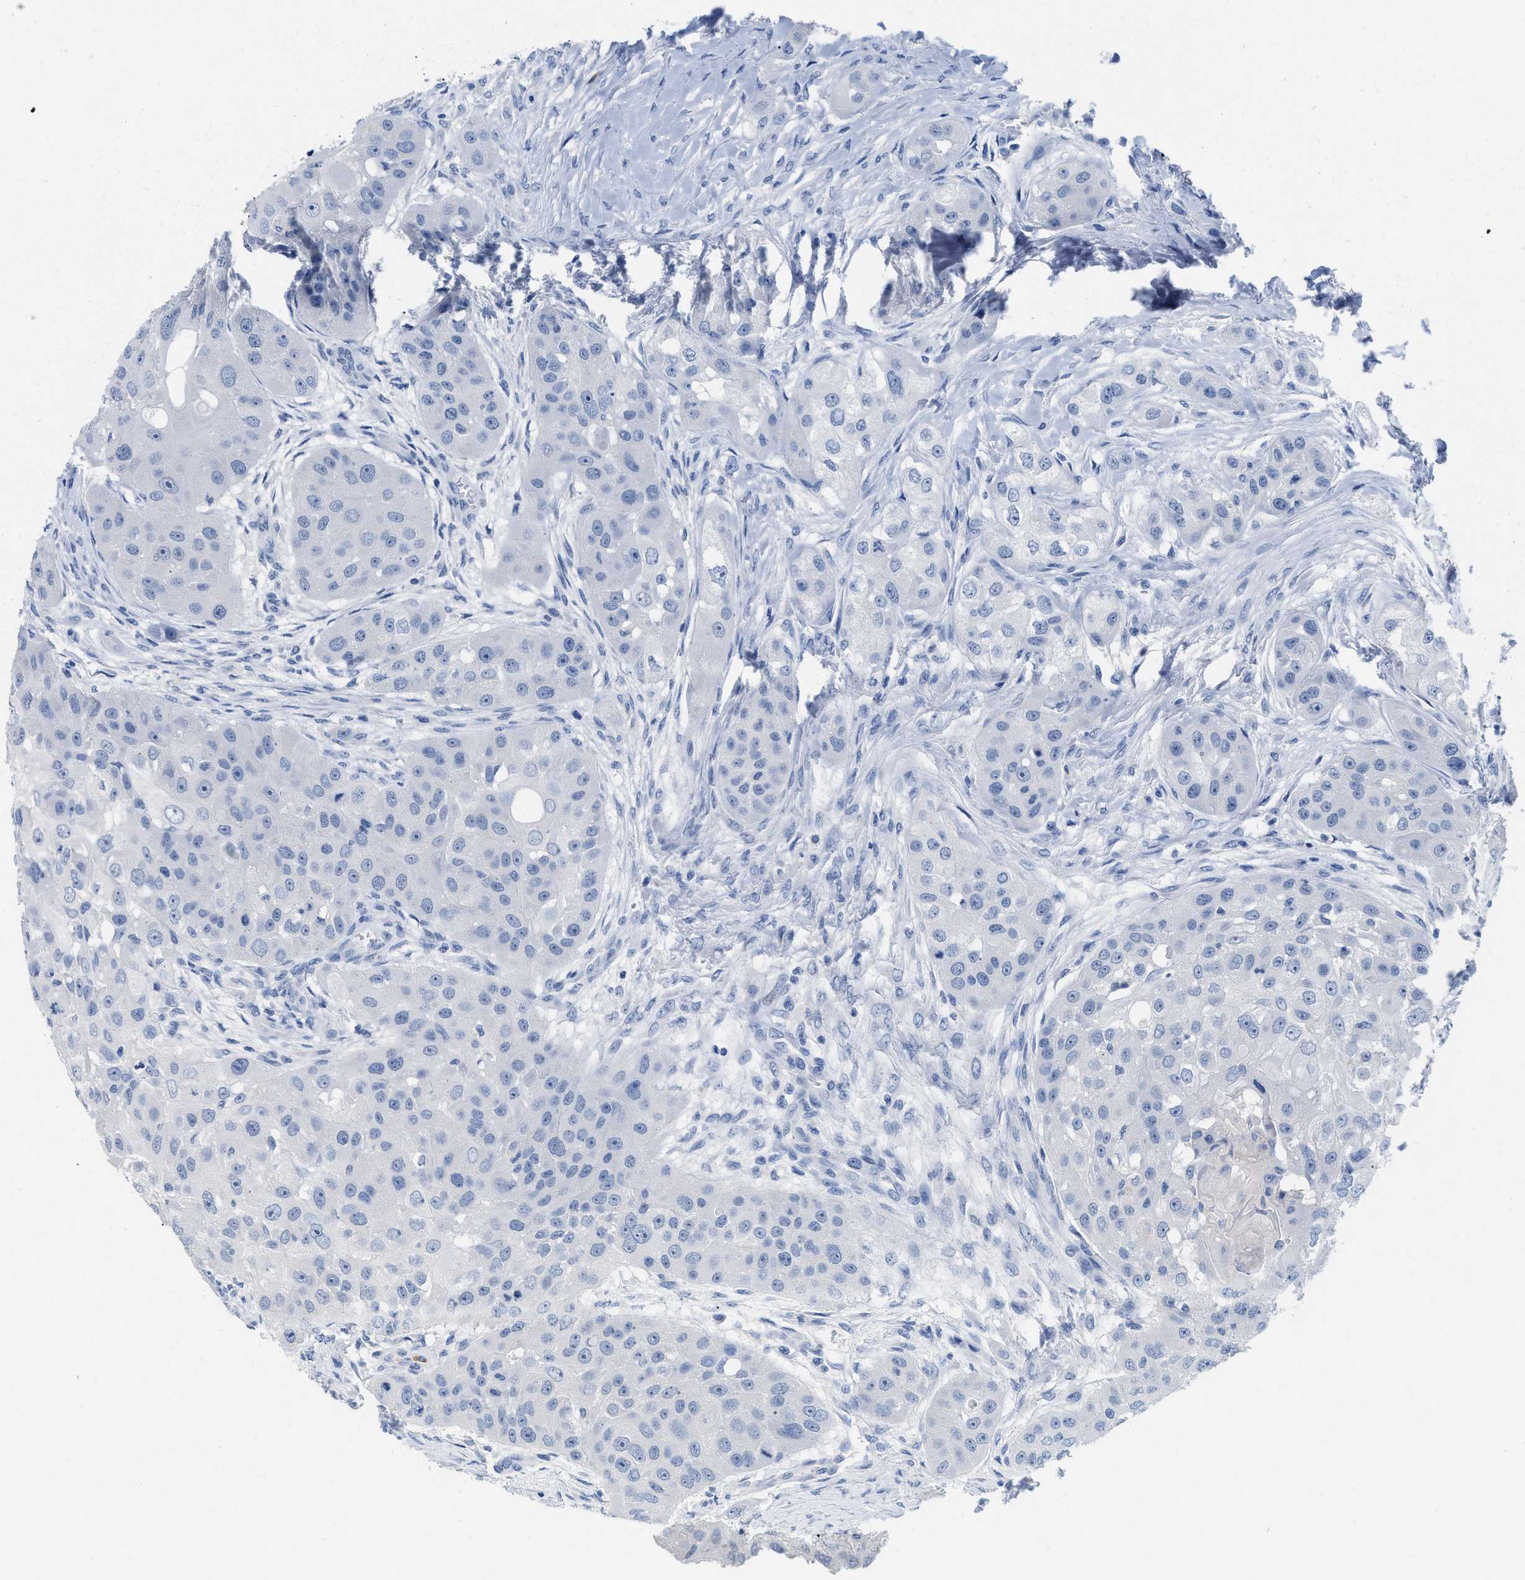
{"staining": {"intensity": "negative", "quantity": "none", "location": "none"}, "tissue": "head and neck cancer", "cell_type": "Tumor cells", "image_type": "cancer", "snomed": [{"axis": "morphology", "description": "Normal tissue, NOS"}, {"axis": "morphology", "description": "Squamous cell carcinoma, NOS"}, {"axis": "topography", "description": "Skeletal muscle"}, {"axis": "topography", "description": "Head-Neck"}], "caption": "A histopathology image of head and neck squamous cell carcinoma stained for a protein shows no brown staining in tumor cells. (Immunohistochemistry, brightfield microscopy, high magnification).", "gene": "CR1", "patient": {"sex": "male", "age": 51}}